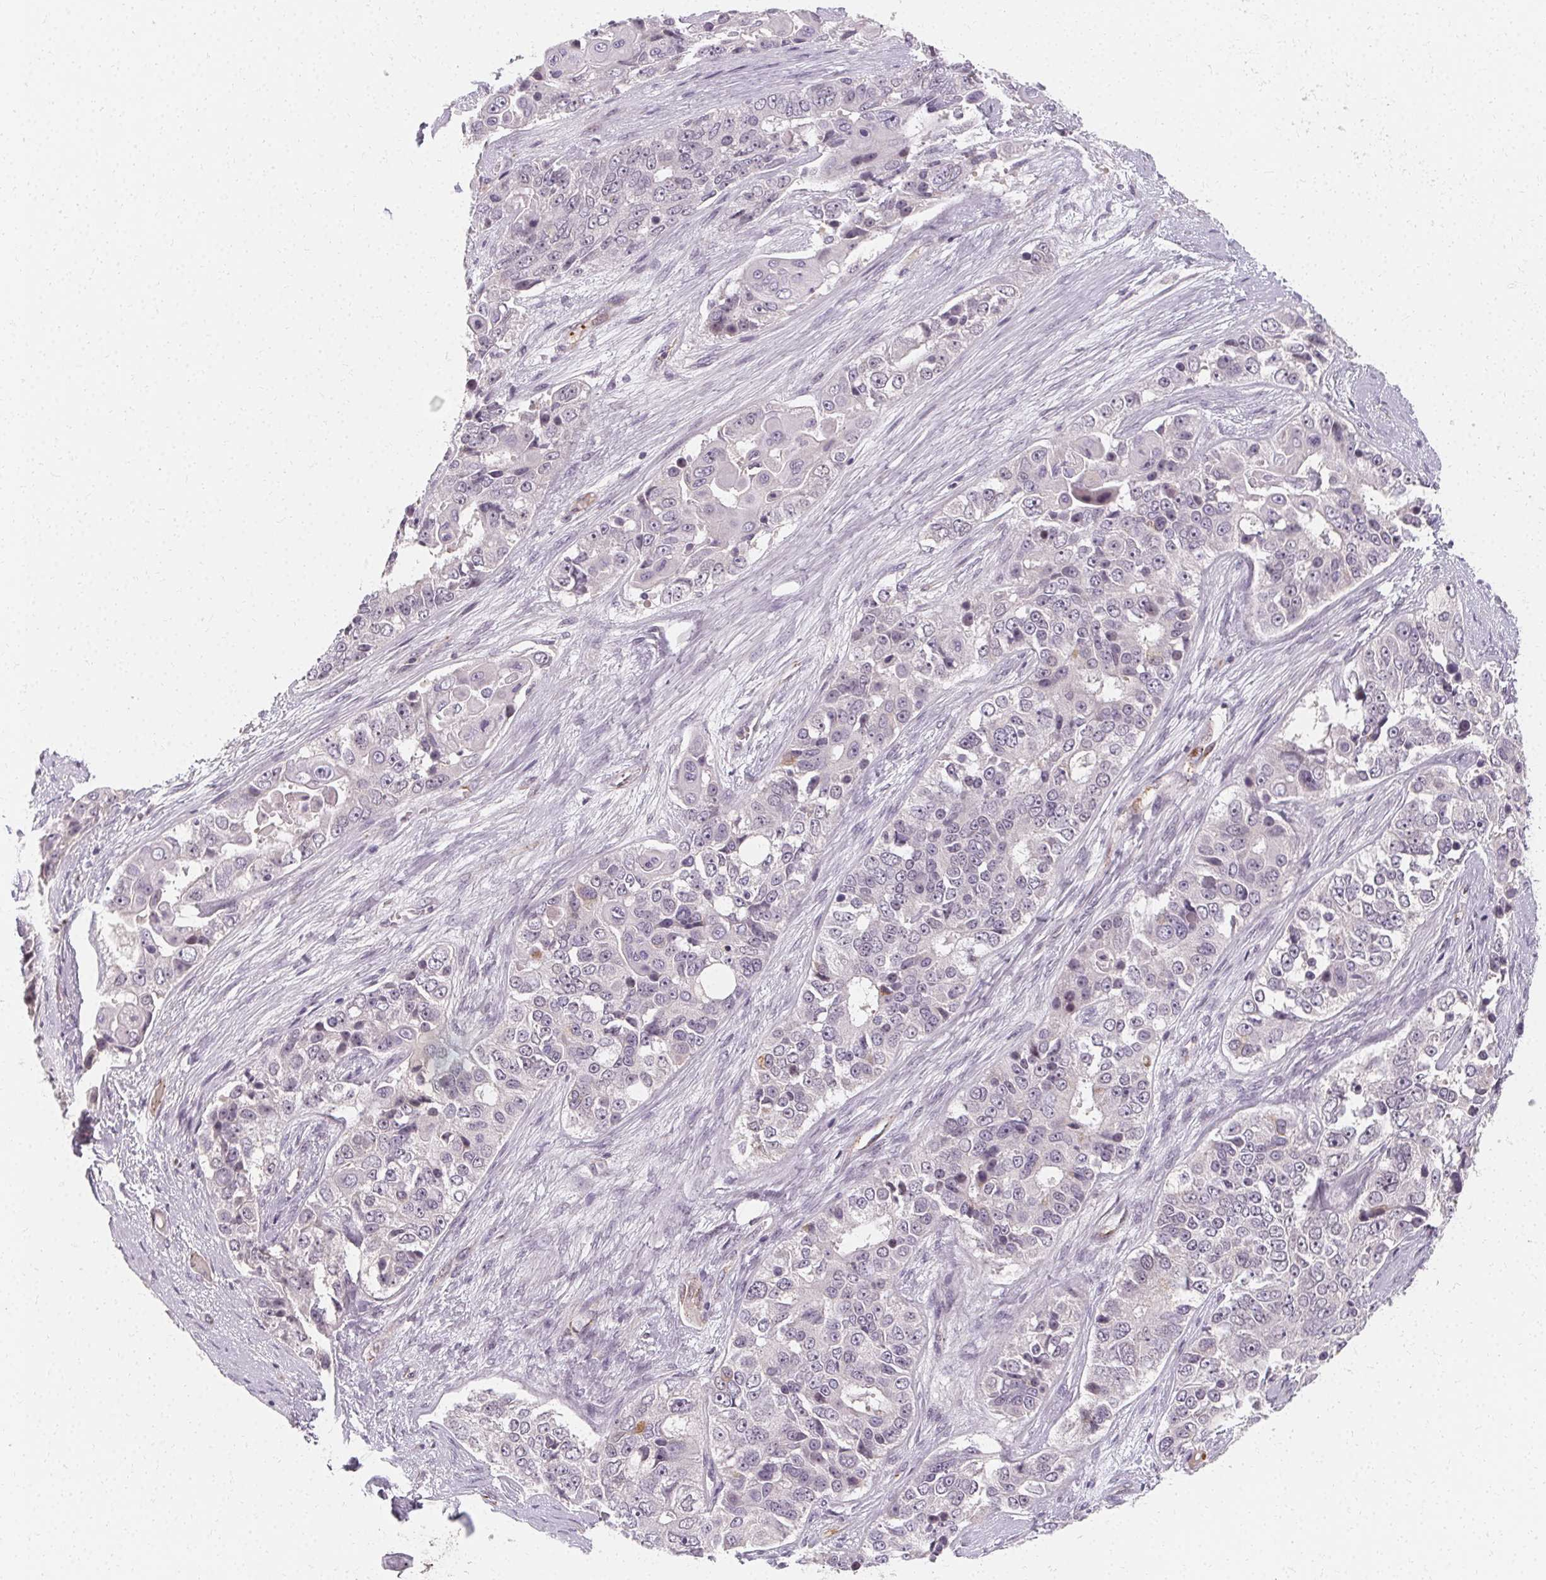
{"staining": {"intensity": "negative", "quantity": "none", "location": "none"}, "tissue": "ovarian cancer", "cell_type": "Tumor cells", "image_type": "cancer", "snomed": [{"axis": "morphology", "description": "Carcinoma, endometroid"}, {"axis": "topography", "description": "Ovary"}], "caption": "Immunohistochemistry of ovarian cancer (endometroid carcinoma) demonstrates no staining in tumor cells.", "gene": "CLCNKB", "patient": {"sex": "female", "age": 51}}